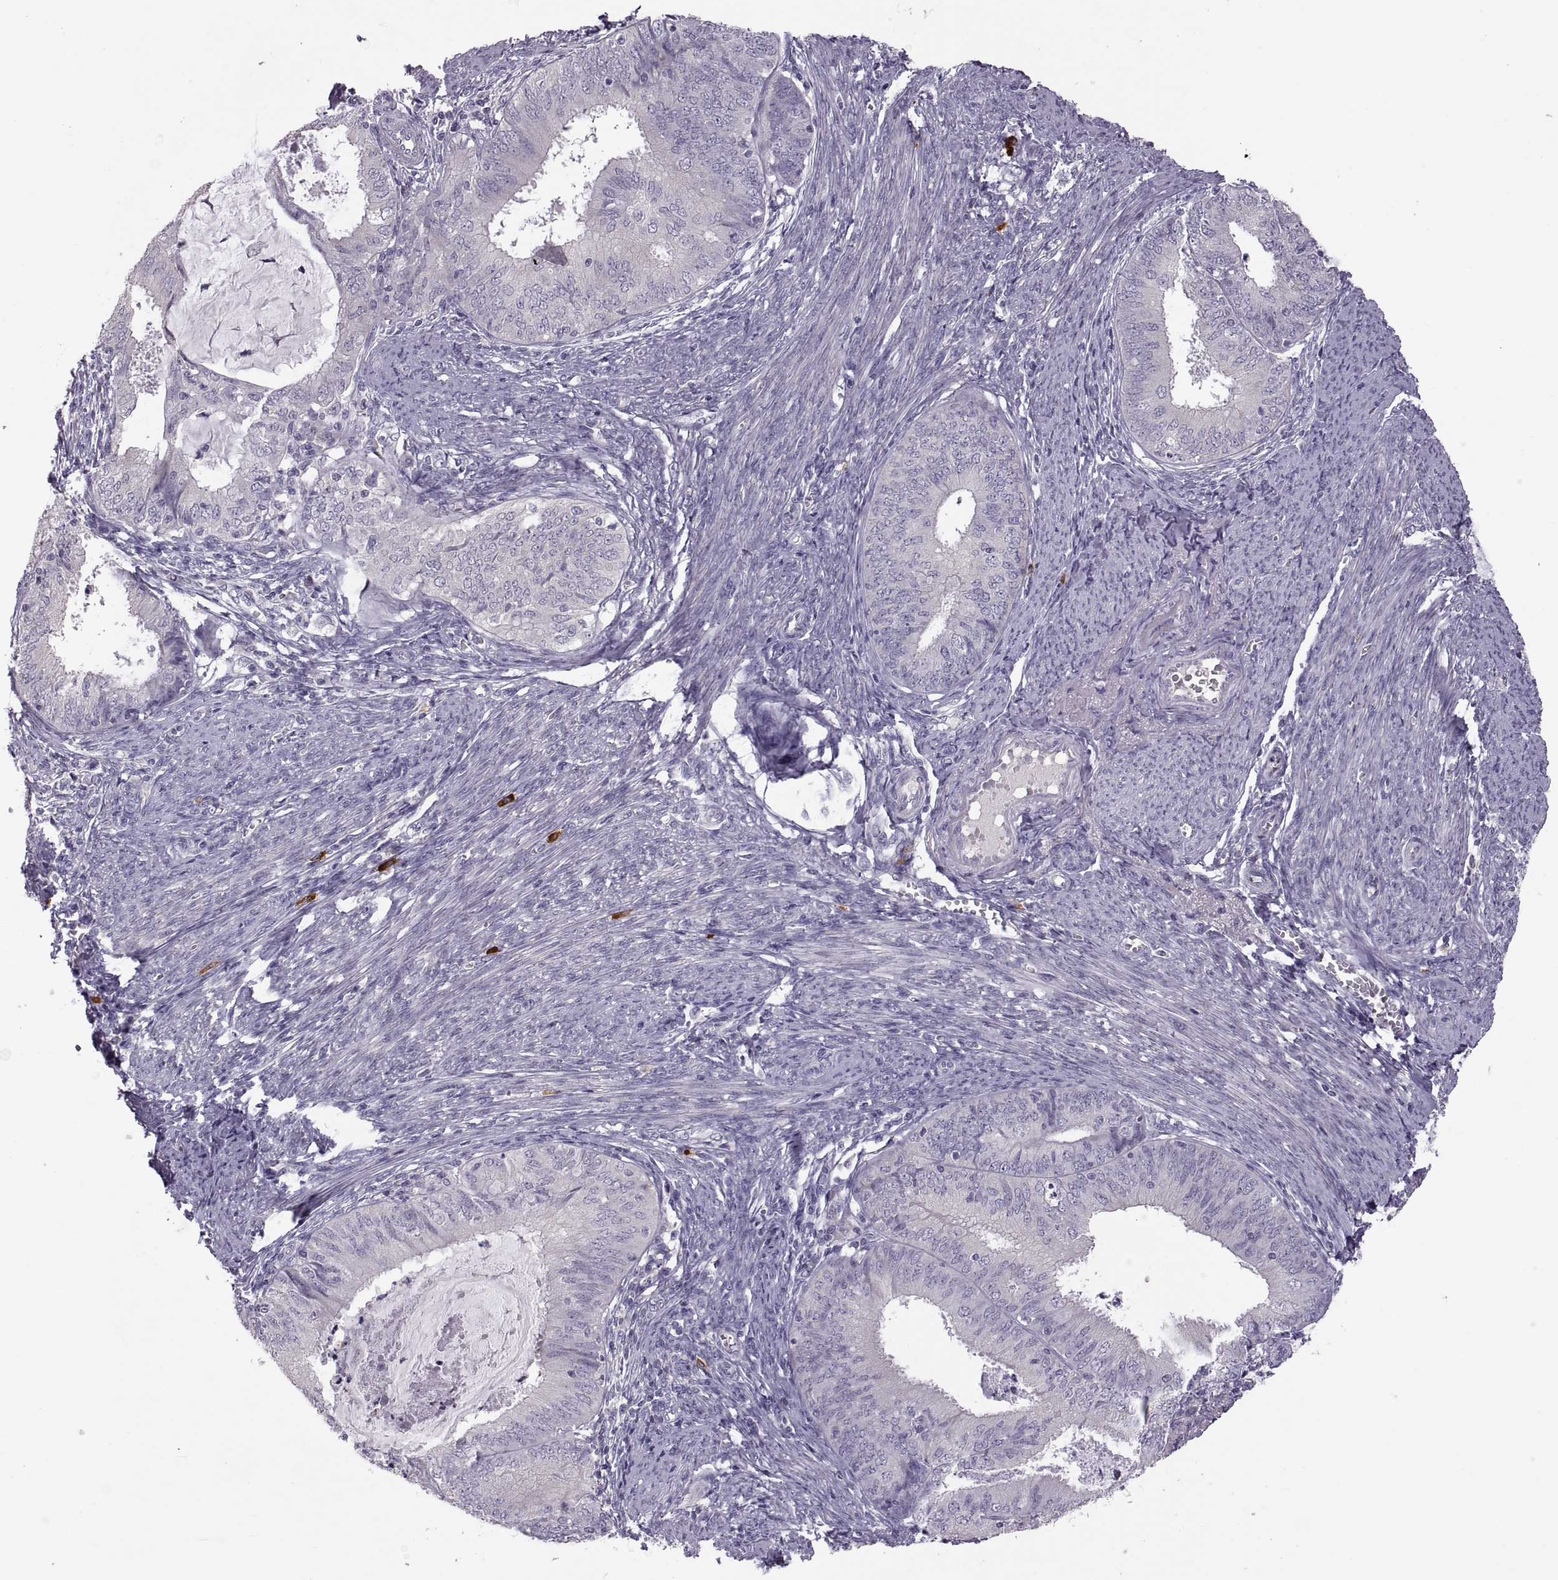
{"staining": {"intensity": "negative", "quantity": "none", "location": "none"}, "tissue": "endometrial cancer", "cell_type": "Tumor cells", "image_type": "cancer", "snomed": [{"axis": "morphology", "description": "Adenocarcinoma, NOS"}, {"axis": "topography", "description": "Endometrium"}], "caption": "Human endometrial adenocarcinoma stained for a protein using immunohistochemistry (IHC) demonstrates no positivity in tumor cells.", "gene": "WFDC8", "patient": {"sex": "female", "age": 57}}